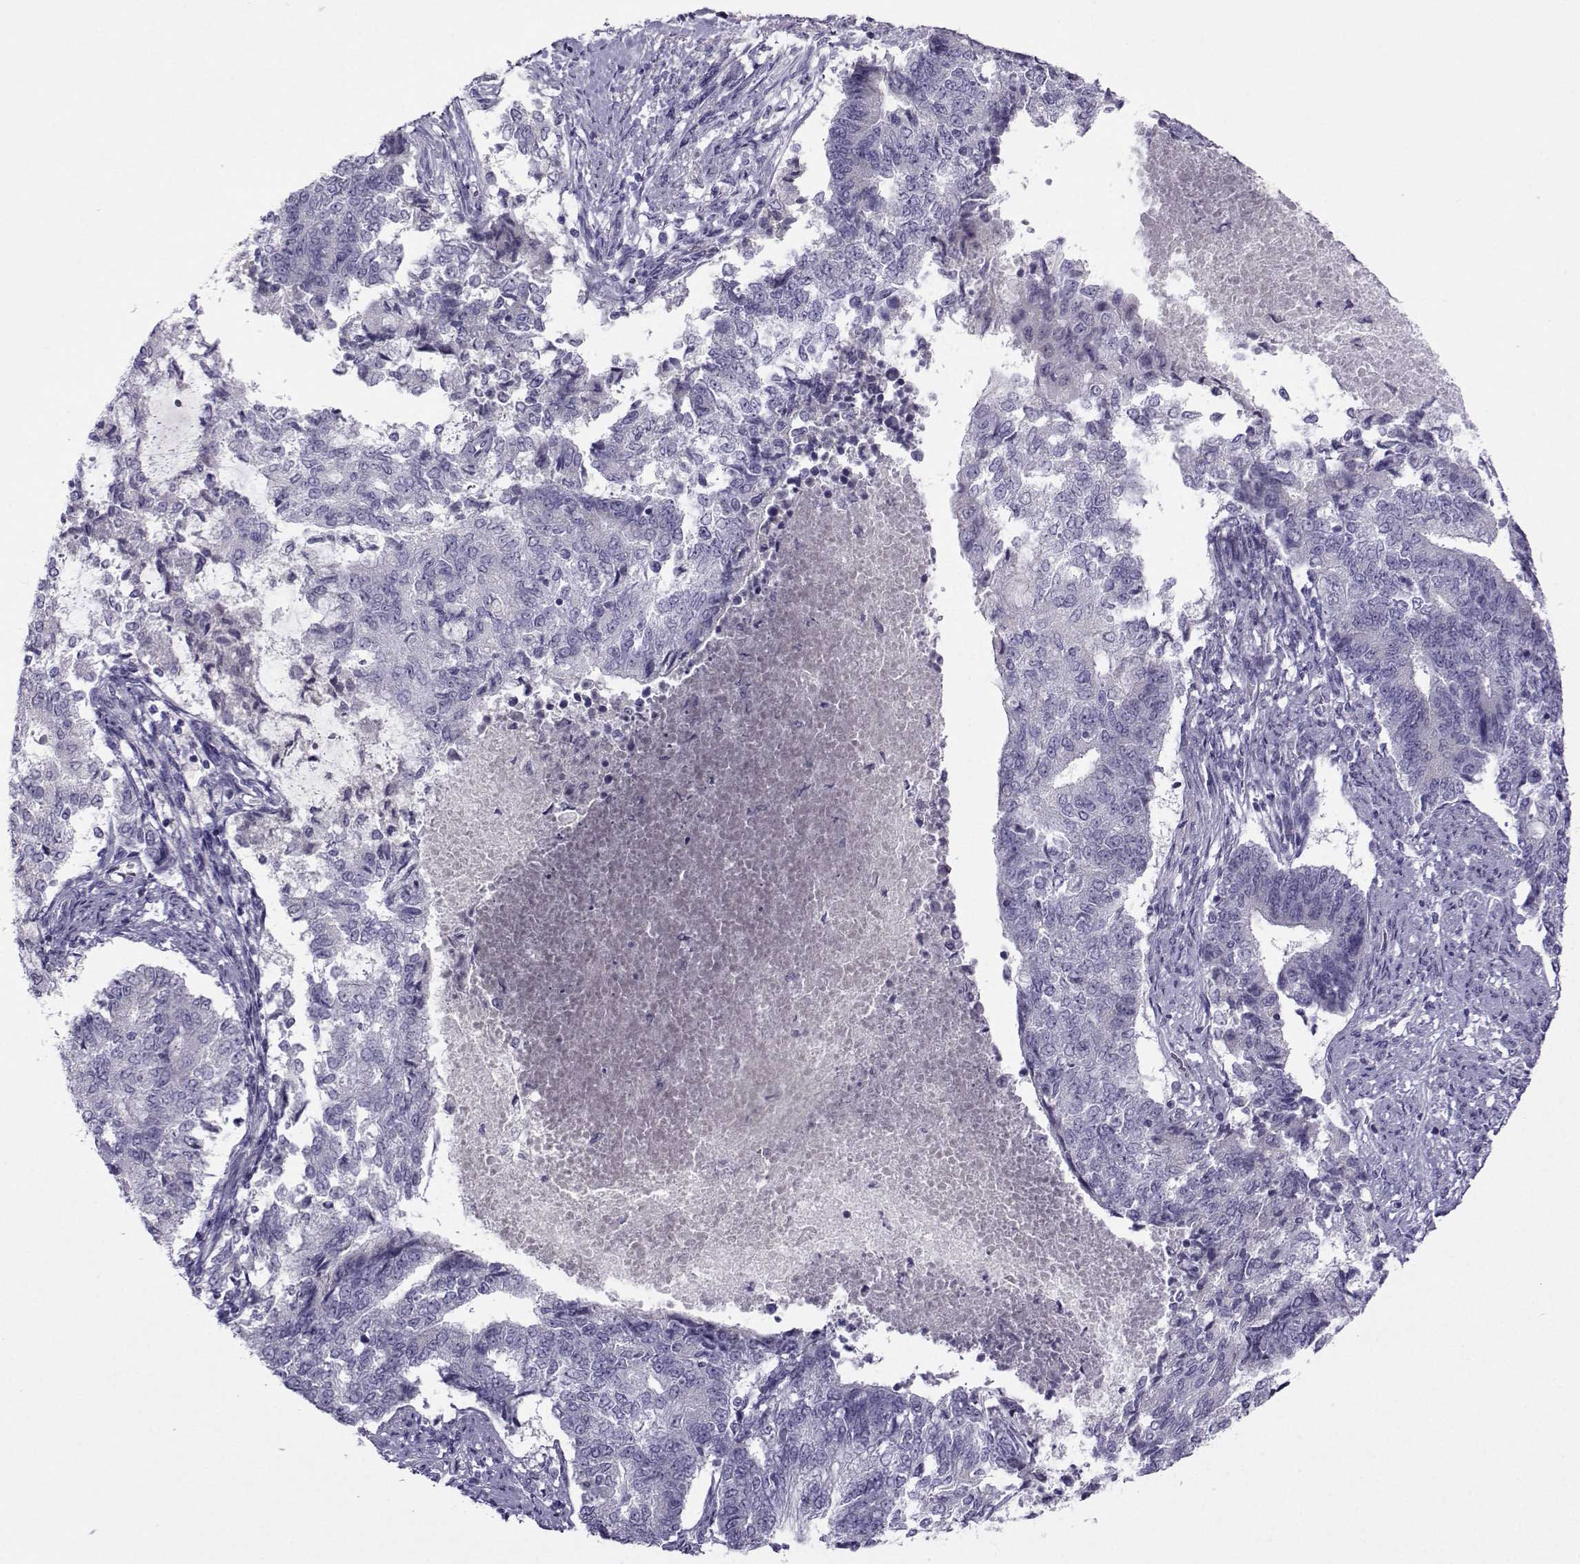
{"staining": {"intensity": "negative", "quantity": "none", "location": "none"}, "tissue": "endometrial cancer", "cell_type": "Tumor cells", "image_type": "cancer", "snomed": [{"axis": "morphology", "description": "Adenocarcinoma, NOS"}, {"axis": "topography", "description": "Endometrium"}], "caption": "Histopathology image shows no protein positivity in tumor cells of endometrial cancer tissue.", "gene": "ARMC2", "patient": {"sex": "female", "age": 65}}